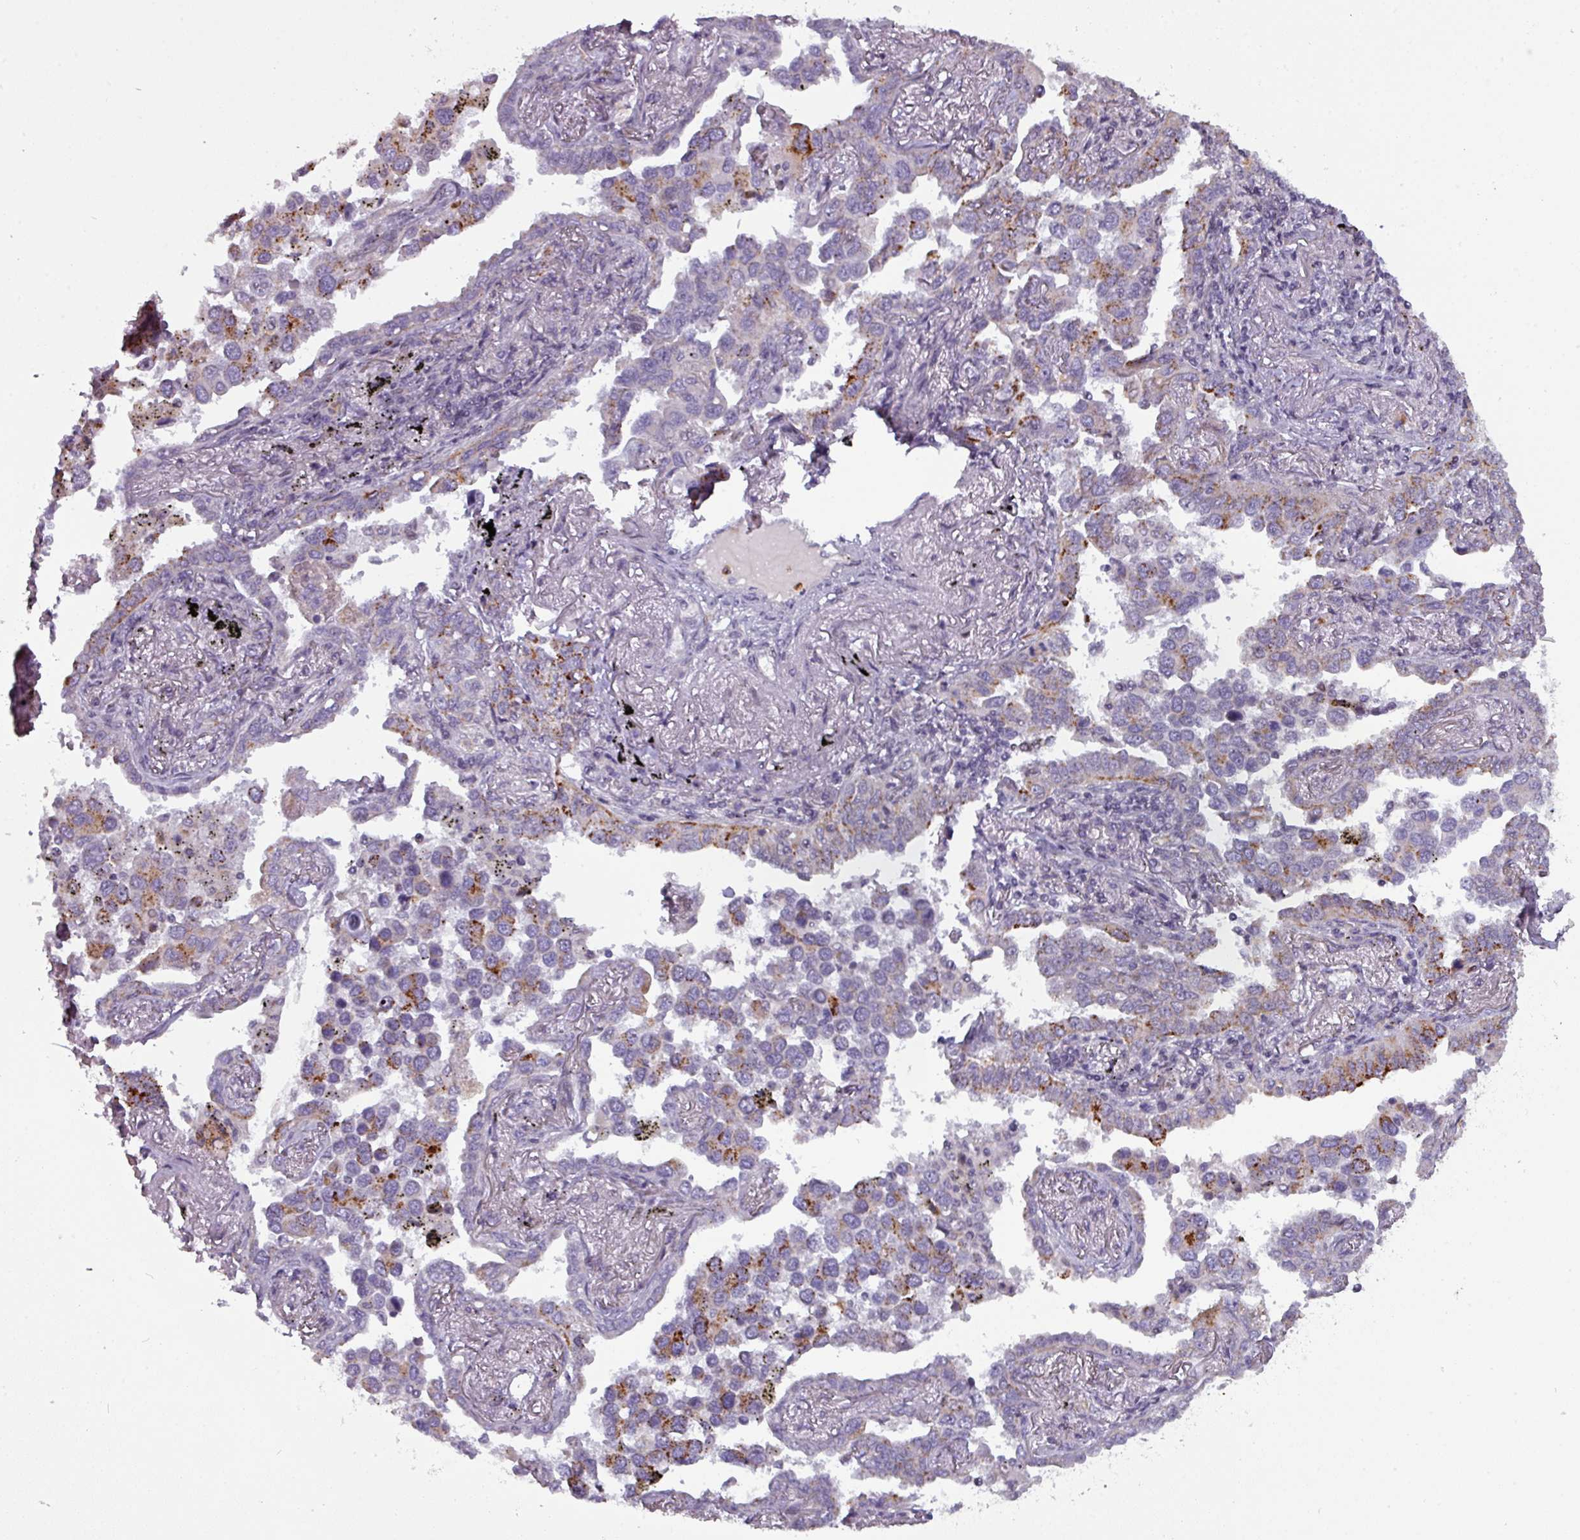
{"staining": {"intensity": "moderate", "quantity": "25%-75%", "location": "cytoplasmic/membranous"}, "tissue": "lung cancer", "cell_type": "Tumor cells", "image_type": "cancer", "snomed": [{"axis": "morphology", "description": "Adenocarcinoma, NOS"}, {"axis": "topography", "description": "Lung"}], "caption": "Protein expression analysis of human adenocarcinoma (lung) reveals moderate cytoplasmic/membranous expression in about 25%-75% of tumor cells. The staining was performed using DAB to visualize the protein expression in brown, while the nuclei were stained in blue with hematoxylin (Magnification: 20x).", "gene": "TMEFF1", "patient": {"sex": "male", "age": 67}}